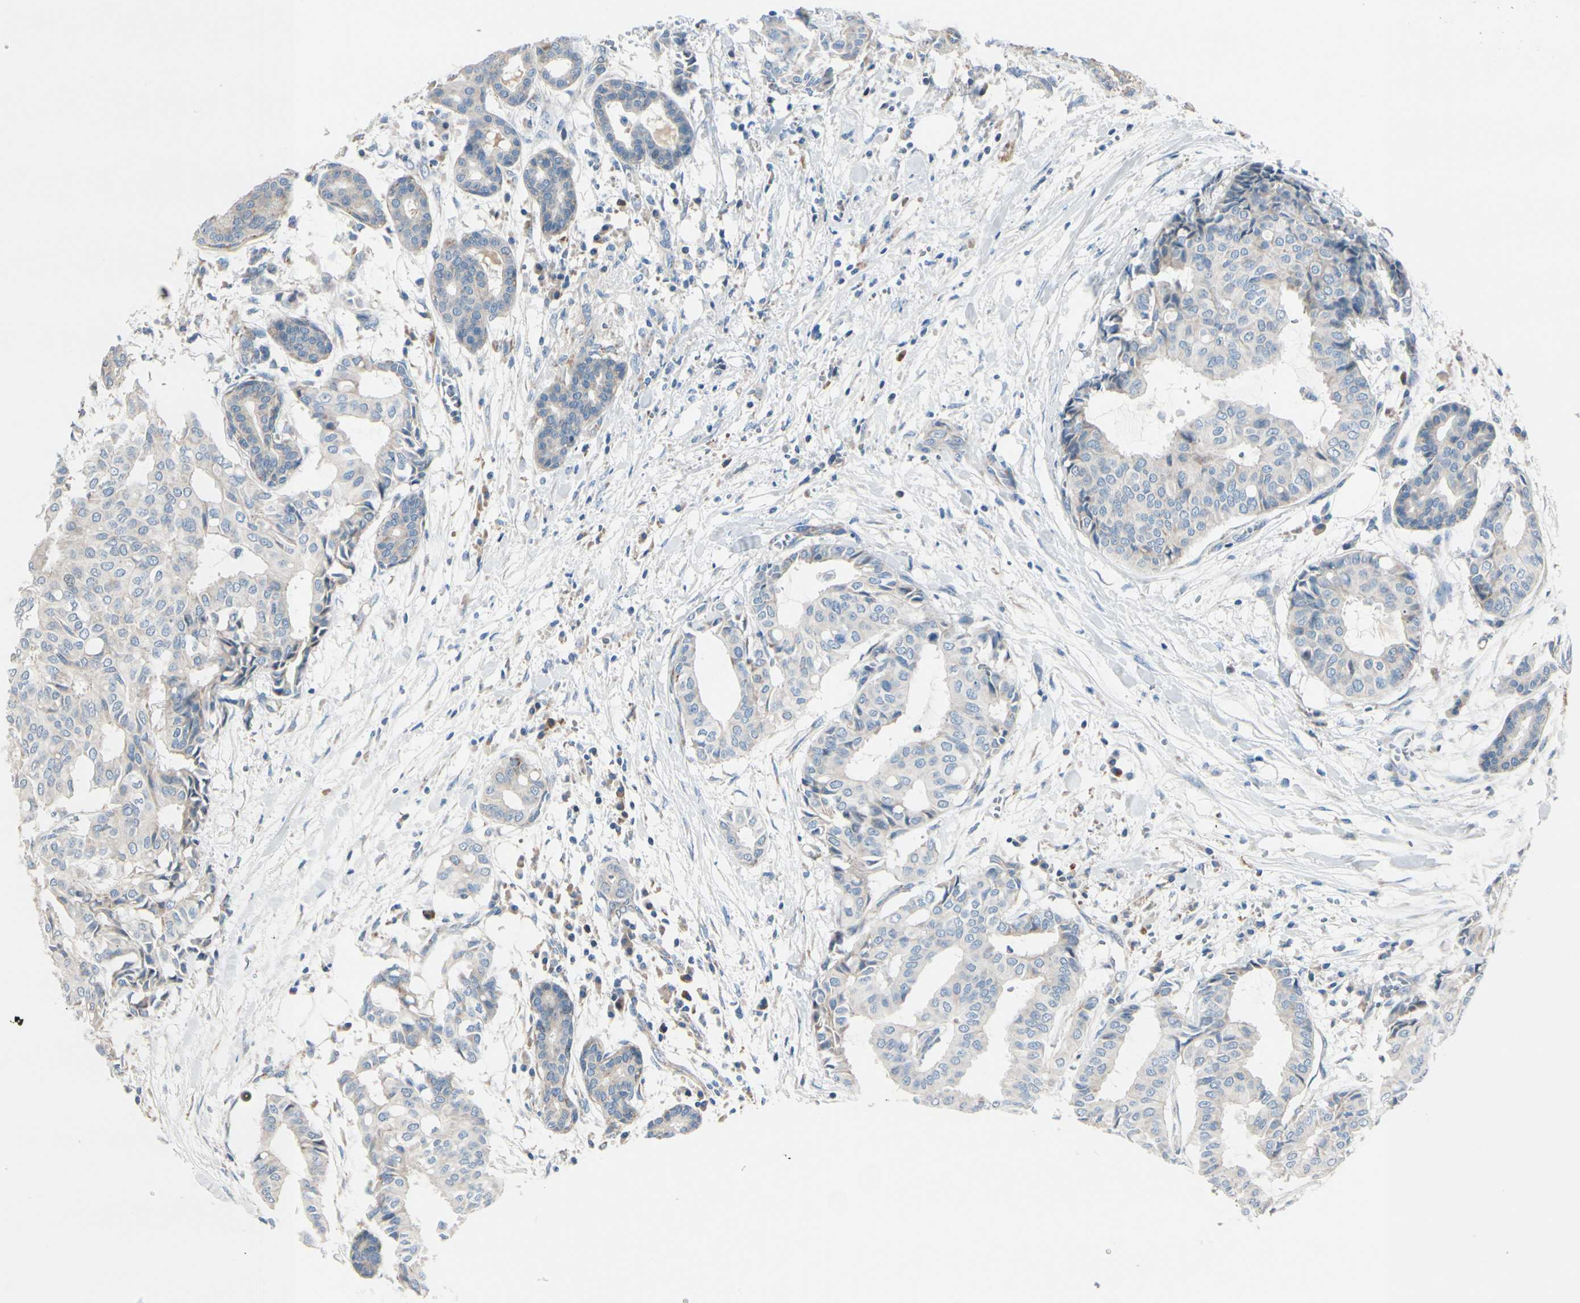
{"staining": {"intensity": "weak", "quantity": "25%-75%", "location": "cytoplasmic/membranous"}, "tissue": "head and neck cancer", "cell_type": "Tumor cells", "image_type": "cancer", "snomed": [{"axis": "morphology", "description": "Adenocarcinoma, NOS"}, {"axis": "topography", "description": "Salivary gland"}, {"axis": "topography", "description": "Head-Neck"}], "caption": "Approximately 25%-75% of tumor cells in human head and neck adenocarcinoma reveal weak cytoplasmic/membranous protein positivity as visualized by brown immunohistochemical staining.", "gene": "EPHA3", "patient": {"sex": "female", "age": 59}}